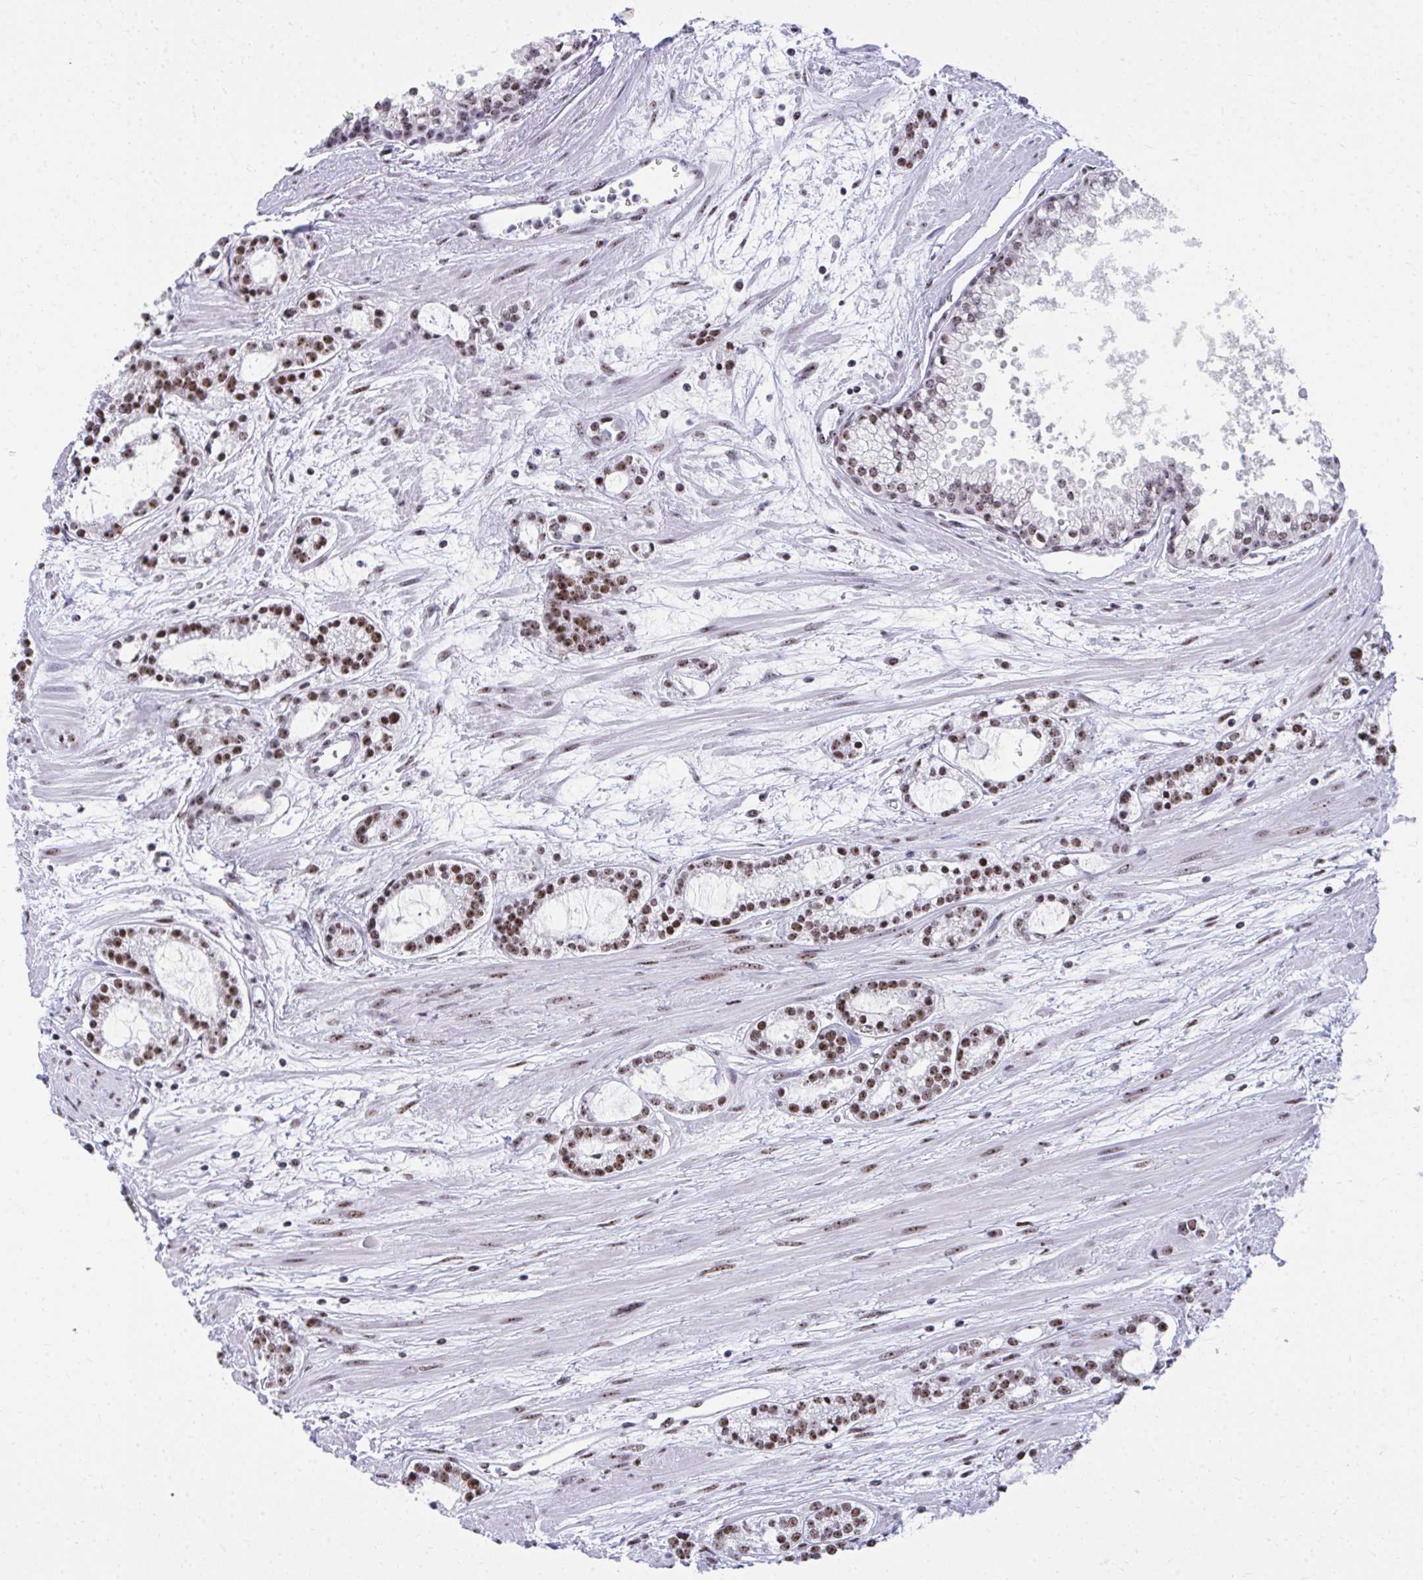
{"staining": {"intensity": "moderate", "quantity": ">75%", "location": "nuclear"}, "tissue": "prostate cancer", "cell_type": "Tumor cells", "image_type": "cancer", "snomed": [{"axis": "morphology", "description": "Adenocarcinoma, Medium grade"}, {"axis": "topography", "description": "Prostate"}], "caption": "A brown stain highlights moderate nuclear staining of a protein in human medium-grade adenocarcinoma (prostate) tumor cells.", "gene": "PELP1", "patient": {"sex": "male", "age": 57}}